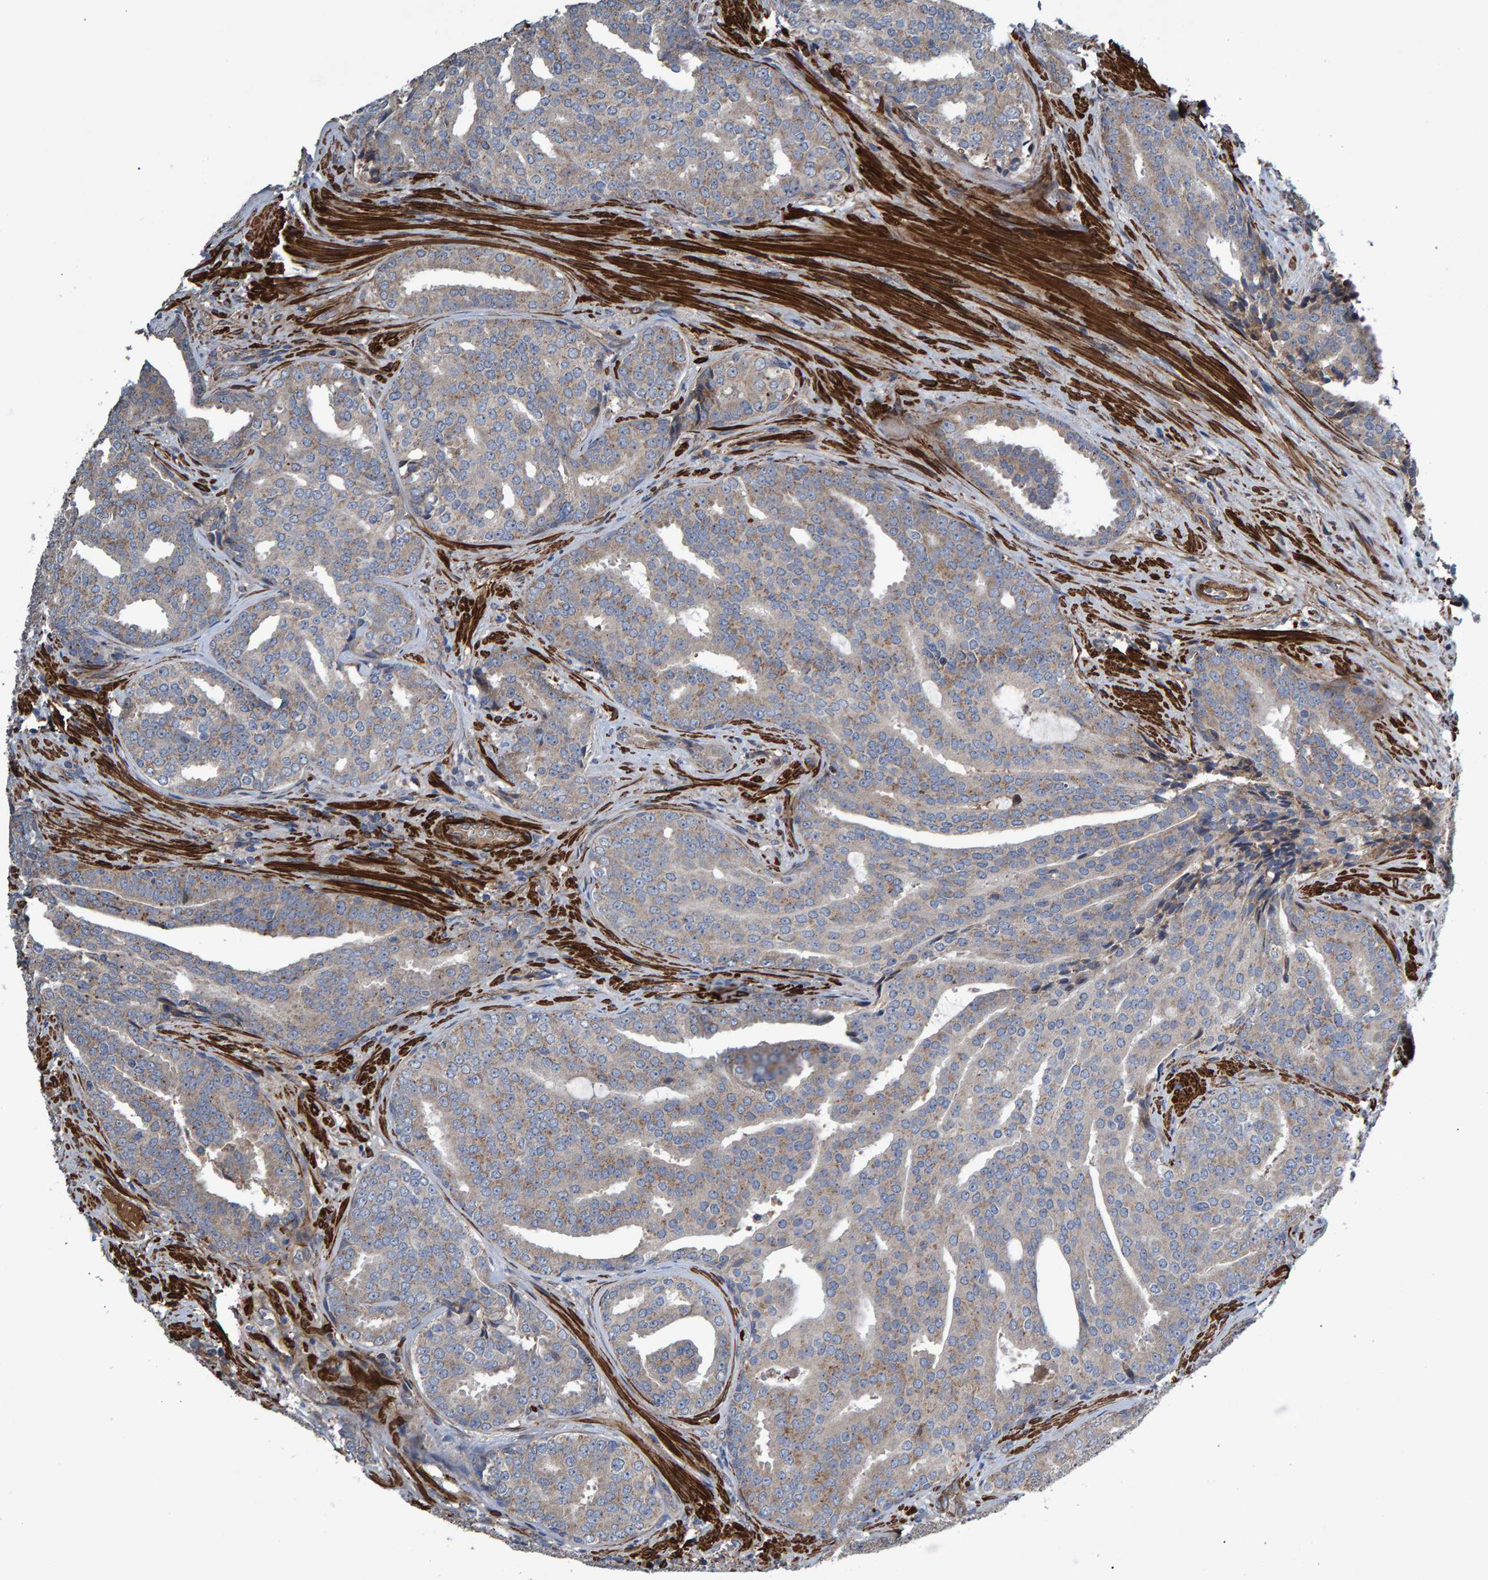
{"staining": {"intensity": "weak", "quantity": "25%-75%", "location": "cytoplasmic/membranous"}, "tissue": "prostate cancer", "cell_type": "Tumor cells", "image_type": "cancer", "snomed": [{"axis": "morphology", "description": "Adenocarcinoma, High grade"}, {"axis": "topography", "description": "Prostate"}], "caption": "IHC histopathology image of neoplastic tissue: human prostate adenocarcinoma (high-grade) stained using immunohistochemistry displays low levels of weak protein expression localized specifically in the cytoplasmic/membranous of tumor cells, appearing as a cytoplasmic/membranous brown color.", "gene": "SLIT2", "patient": {"sex": "male", "age": 71}}